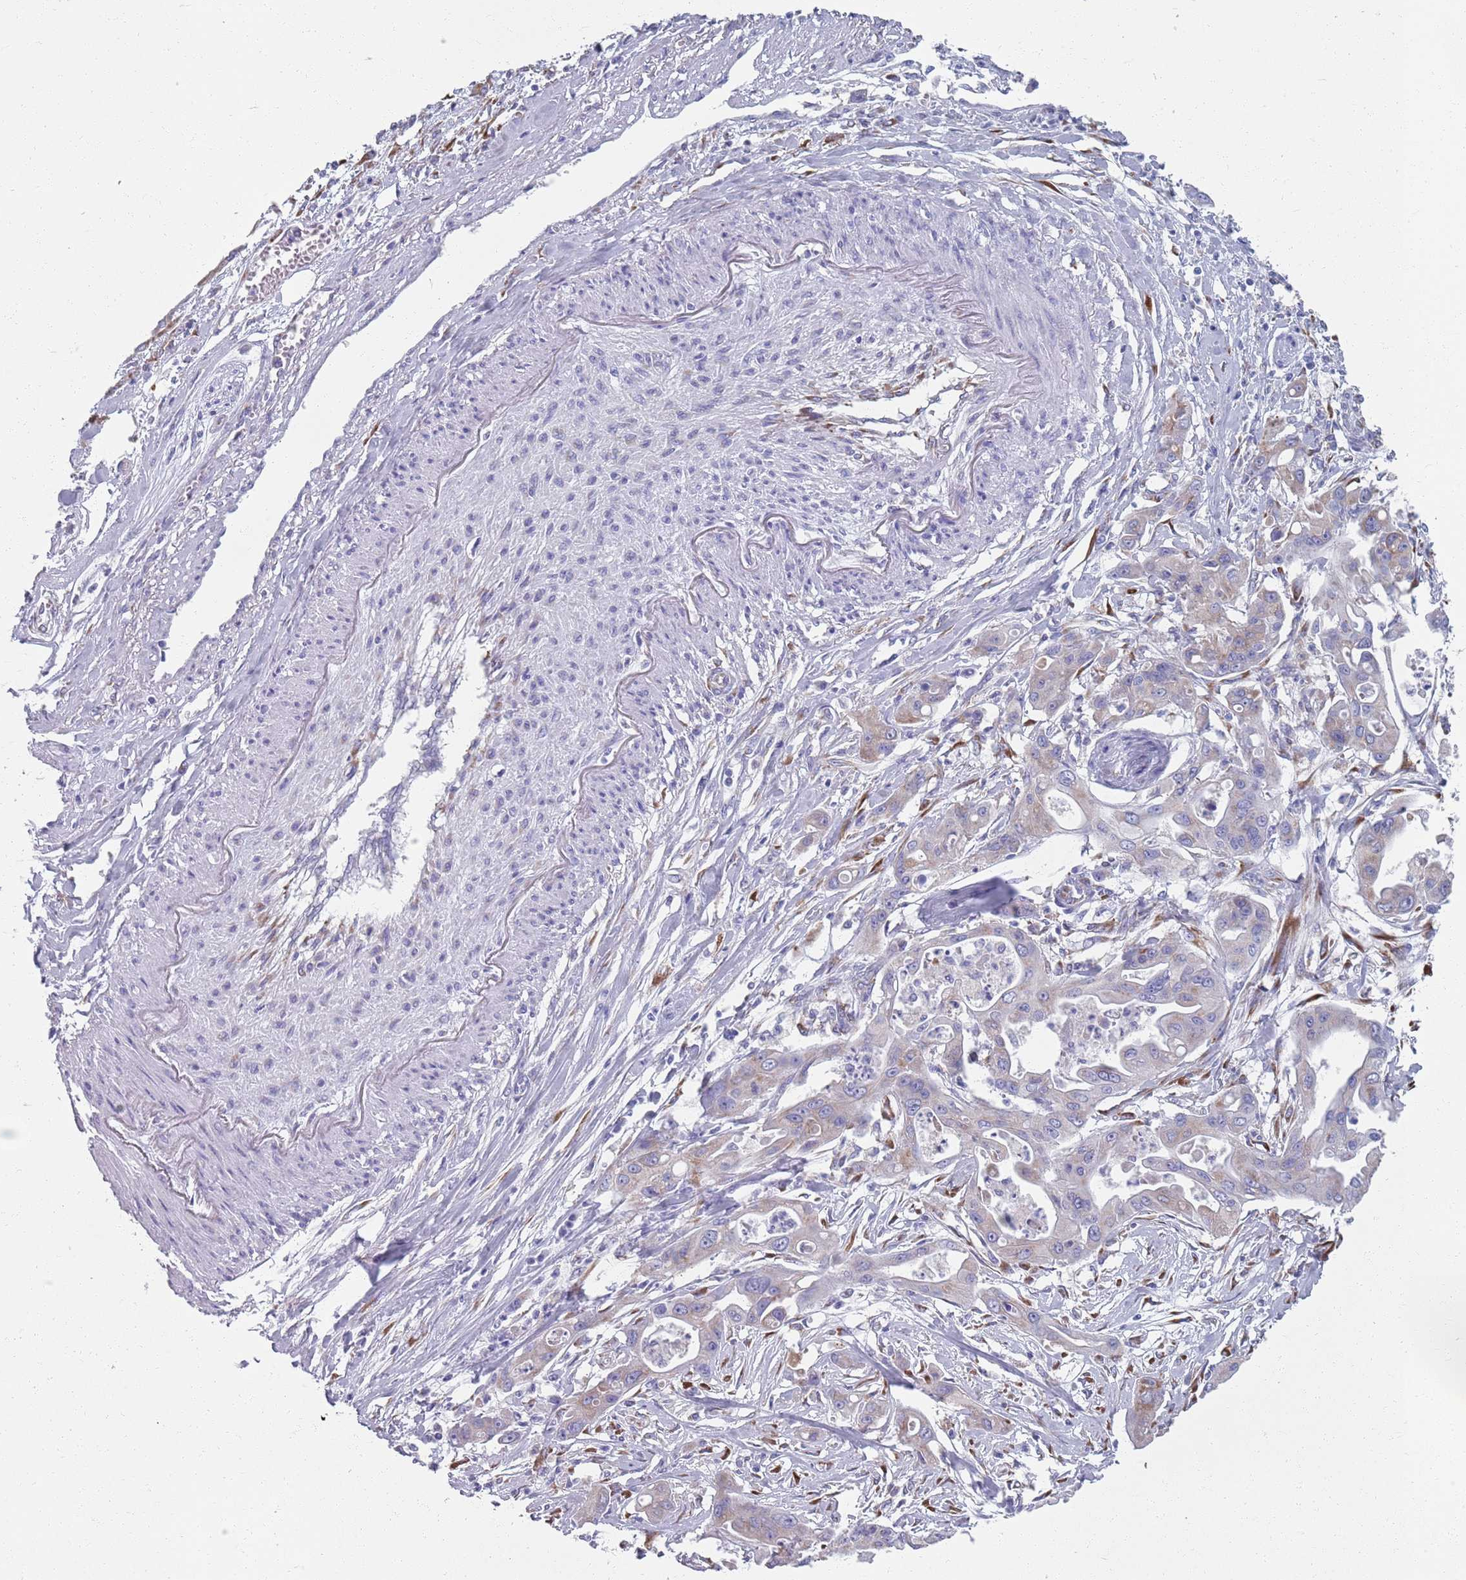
{"staining": {"intensity": "weak", "quantity": "<25%", "location": "cytoplasmic/membranous"}, "tissue": "ovarian cancer", "cell_type": "Tumor cells", "image_type": "cancer", "snomed": [{"axis": "morphology", "description": "Cystadenocarcinoma, mucinous, NOS"}, {"axis": "topography", "description": "Ovary"}], "caption": "This histopathology image is of ovarian cancer (mucinous cystadenocarcinoma) stained with IHC to label a protein in brown with the nuclei are counter-stained blue. There is no expression in tumor cells.", "gene": "PLOD1", "patient": {"sex": "female", "age": 70}}